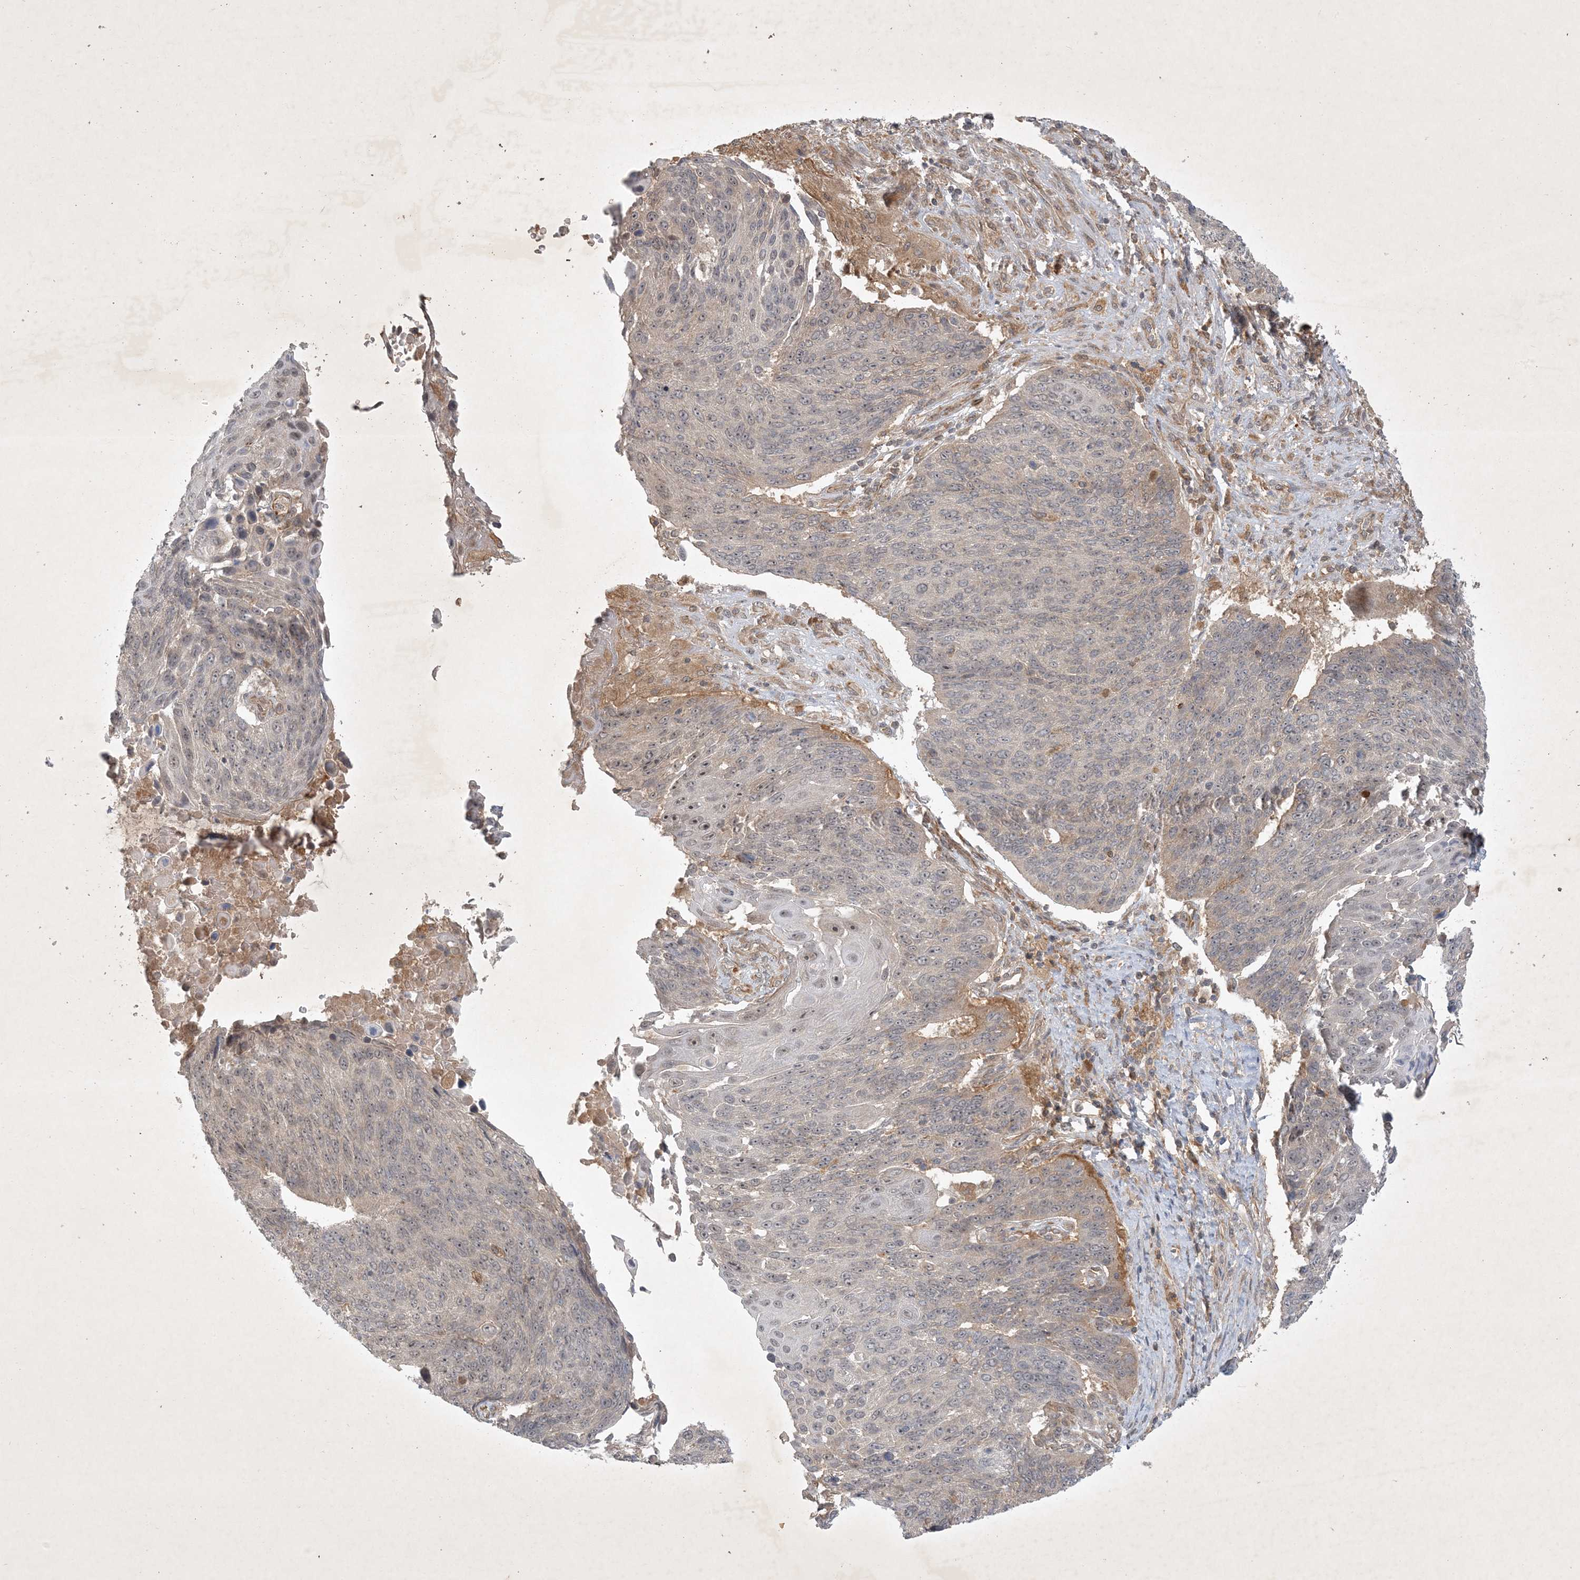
{"staining": {"intensity": "negative", "quantity": "none", "location": "none"}, "tissue": "lung cancer", "cell_type": "Tumor cells", "image_type": "cancer", "snomed": [{"axis": "morphology", "description": "Squamous cell carcinoma, NOS"}, {"axis": "topography", "description": "Lung"}], "caption": "DAB immunohistochemical staining of lung squamous cell carcinoma demonstrates no significant staining in tumor cells.", "gene": "ZCCHC4", "patient": {"sex": "male", "age": 66}}